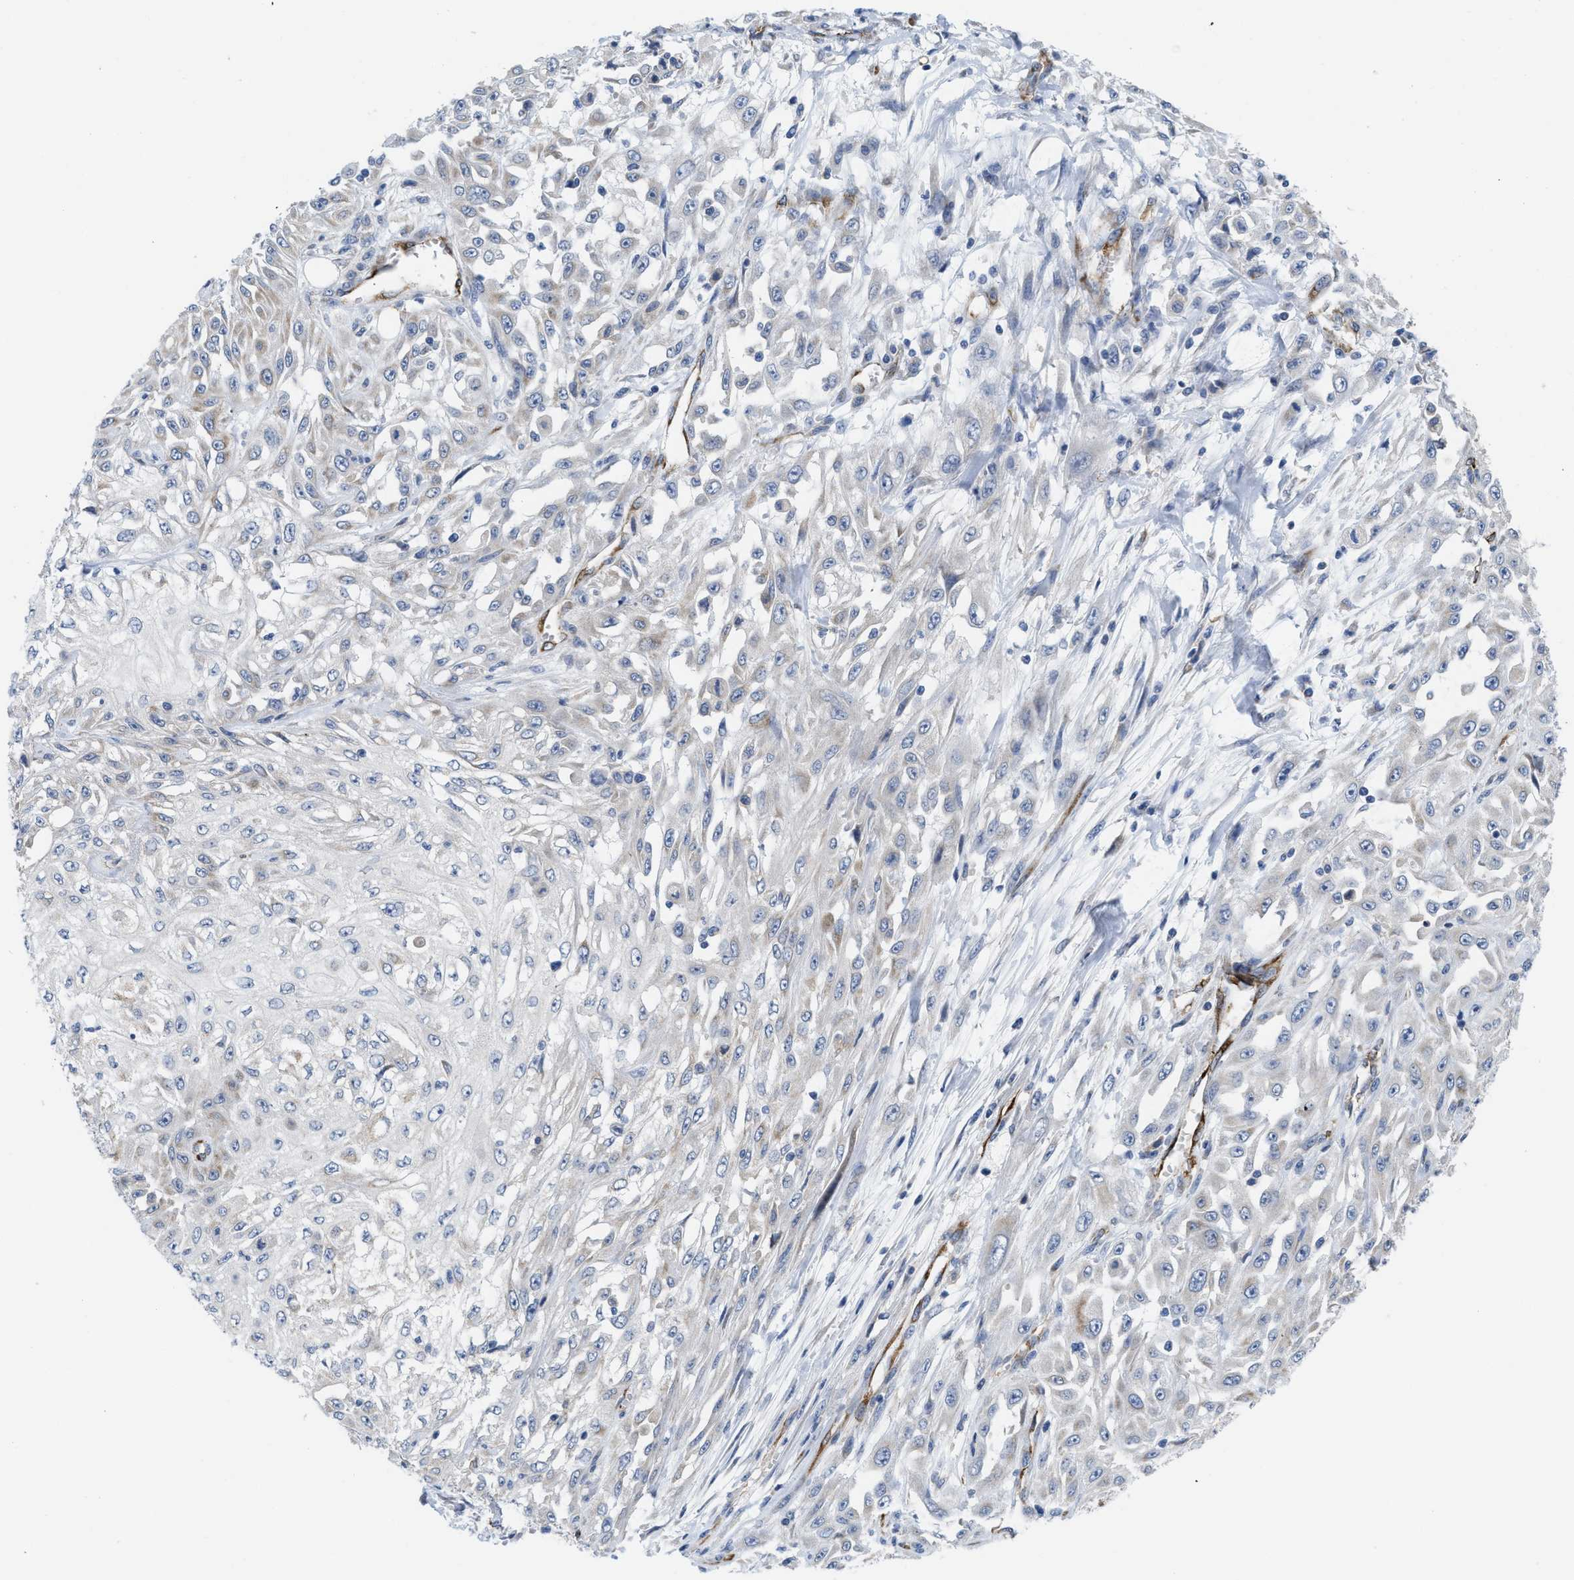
{"staining": {"intensity": "weak", "quantity": "<25%", "location": "cytoplasmic/membranous"}, "tissue": "skin cancer", "cell_type": "Tumor cells", "image_type": "cancer", "snomed": [{"axis": "morphology", "description": "Squamous cell carcinoma, NOS"}, {"axis": "morphology", "description": "Squamous cell carcinoma, metastatic, NOS"}, {"axis": "topography", "description": "Skin"}, {"axis": "topography", "description": "Lymph node"}], "caption": "Immunohistochemistry histopathology image of neoplastic tissue: metastatic squamous cell carcinoma (skin) stained with DAB reveals no significant protein staining in tumor cells.", "gene": "EOGT", "patient": {"sex": "male", "age": 75}}